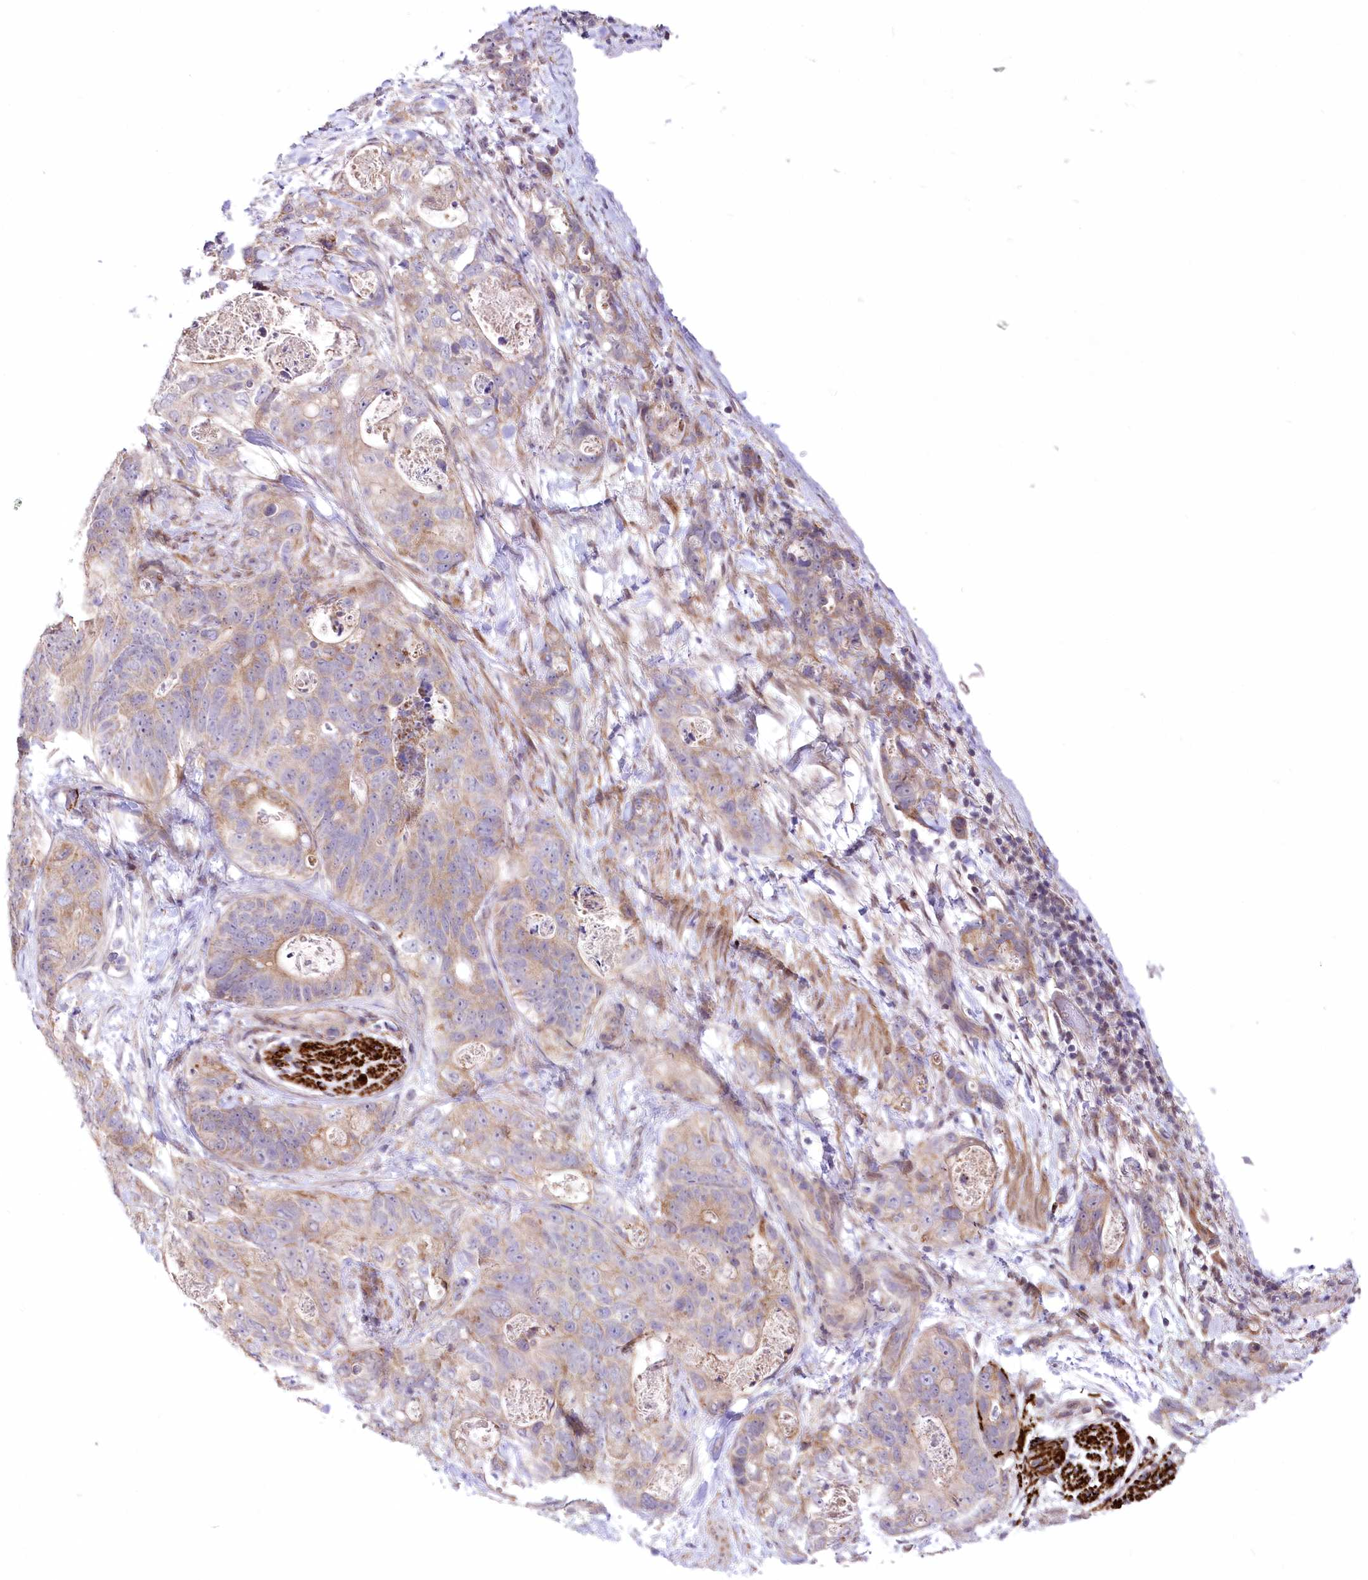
{"staining": {"intensity": "weak", "quantity": ">75%", "location": "cytoplasmic/membranous"}, "tissue": "stomach cancer", "cell_type": "Tumor cells", "image_type": "cancer", "snomed": [{"axis": "morphology", "description": "Normal tissue, NOS"}, {"axis": "morphology", "description": "Adenocarcinoma, NOS"}, {"axis": "topography", "description": "Stomach"}], "caption": "Tumor cells demonstrate low levels of weak cytoplasmic/membranous staining in approximately >75% of cells in human stomach adenocarcinoma.", "gene": "FAM241B", "patient": {"sex": "female", "age": 89}}